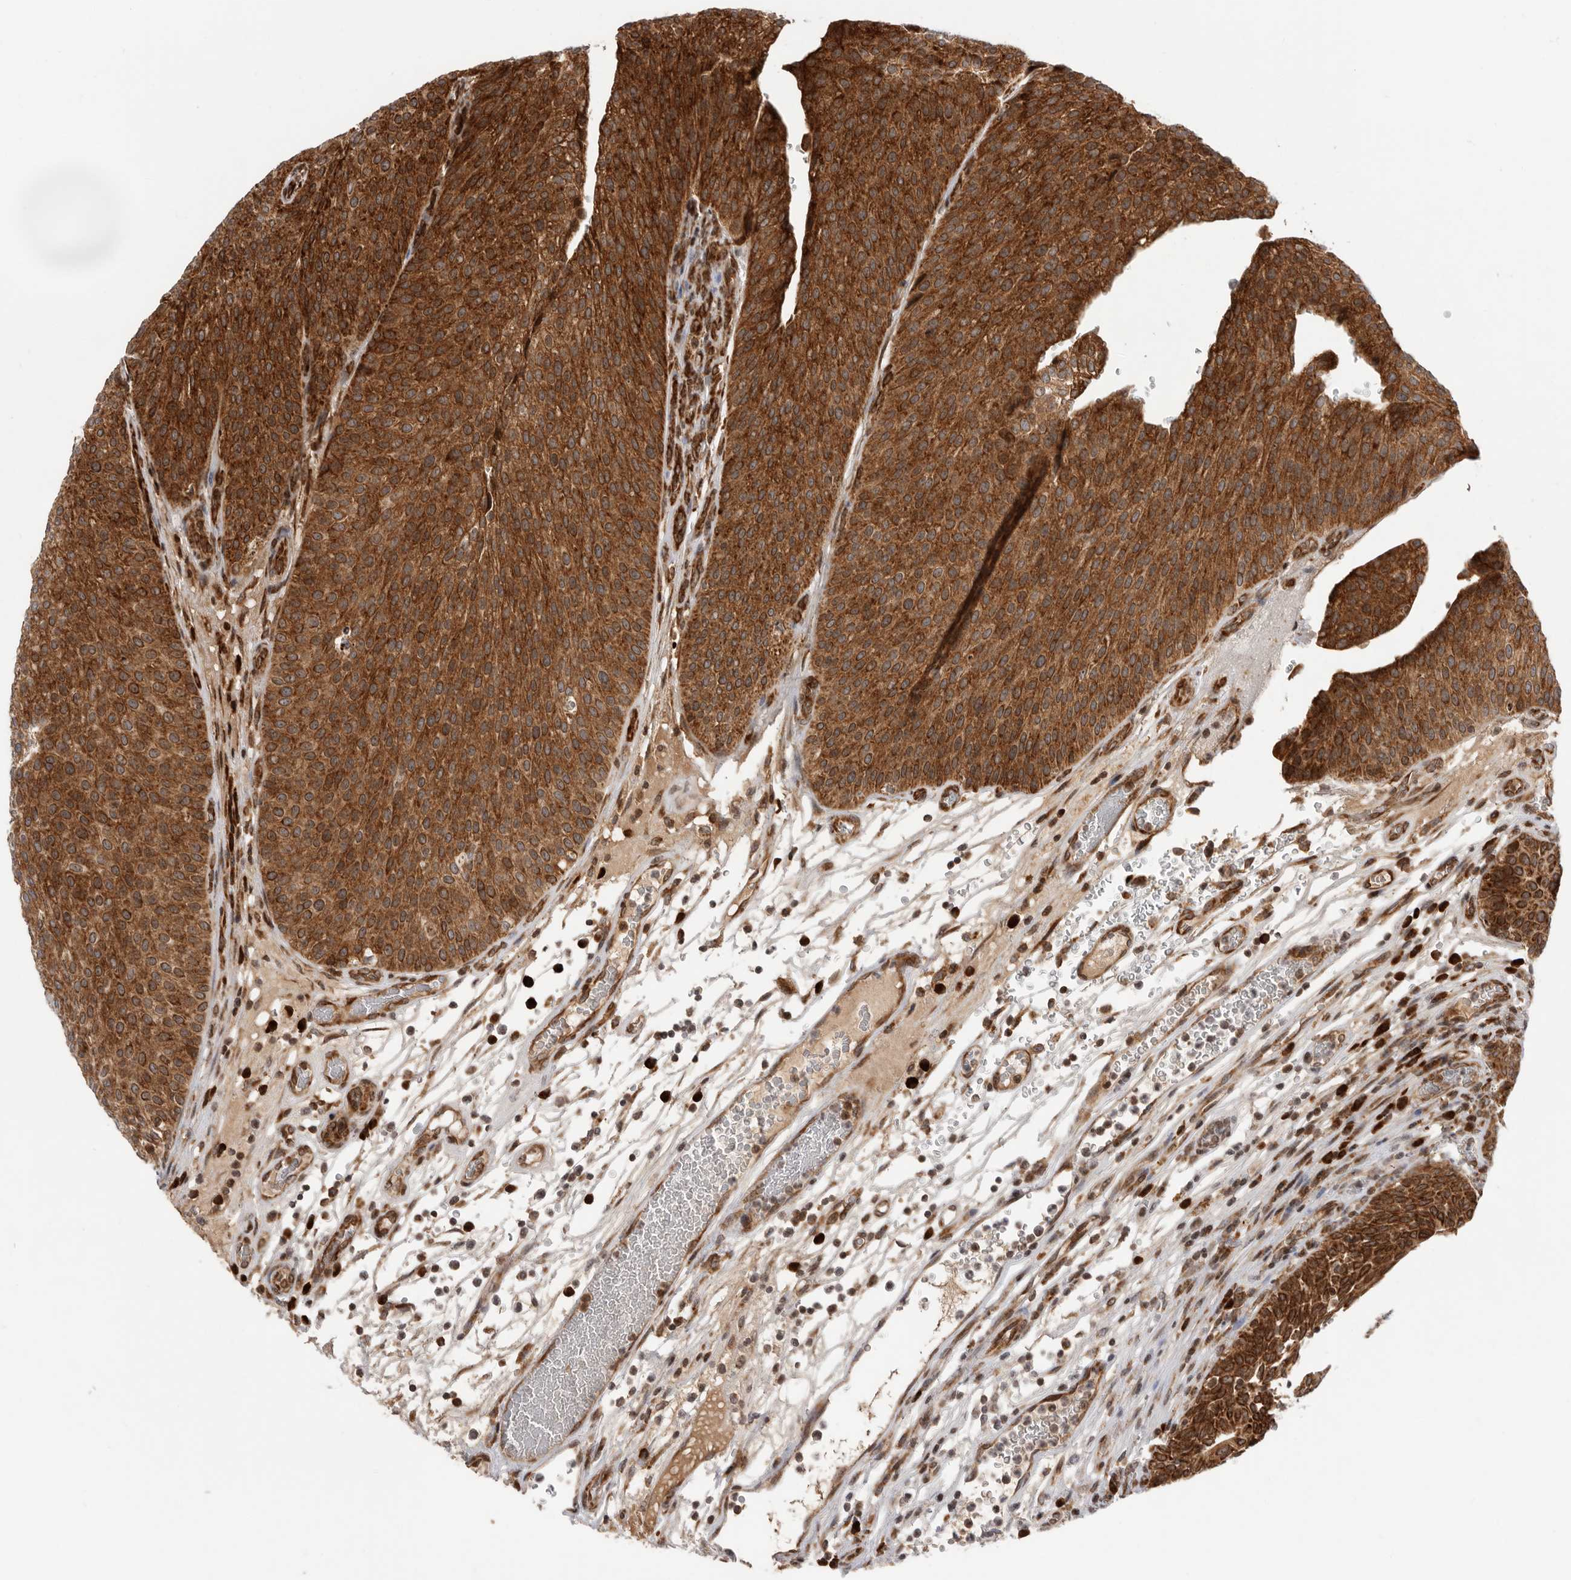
{"staining": {"intensity": "strong", "quantity": ">75%", "location": "cytoplasmic/membranous"}, "tissue": "urothelial cancer", "cell_type": "Tumor cells", "image_type": "cancer", "snomed": [{"axis": "morphology", "description": "Normal tissue, NOS"}, {"axis": "morphology", "description": "Urothelial carcinoma, Low grade"}, {"axis": "topography", "description": "Smooth muscle"}, {"axis": "topography", "description": "Urinary bladder"}], "caption": "A high-resolution photomicrograph shows immunohistochemistry staining of urothelial cancer, which shows strong cytoplasmic/membranous positivity in approximately >75% of tumor cells.", "gene": "FZD3", "patient": {"sex": "male", "age": 60}}